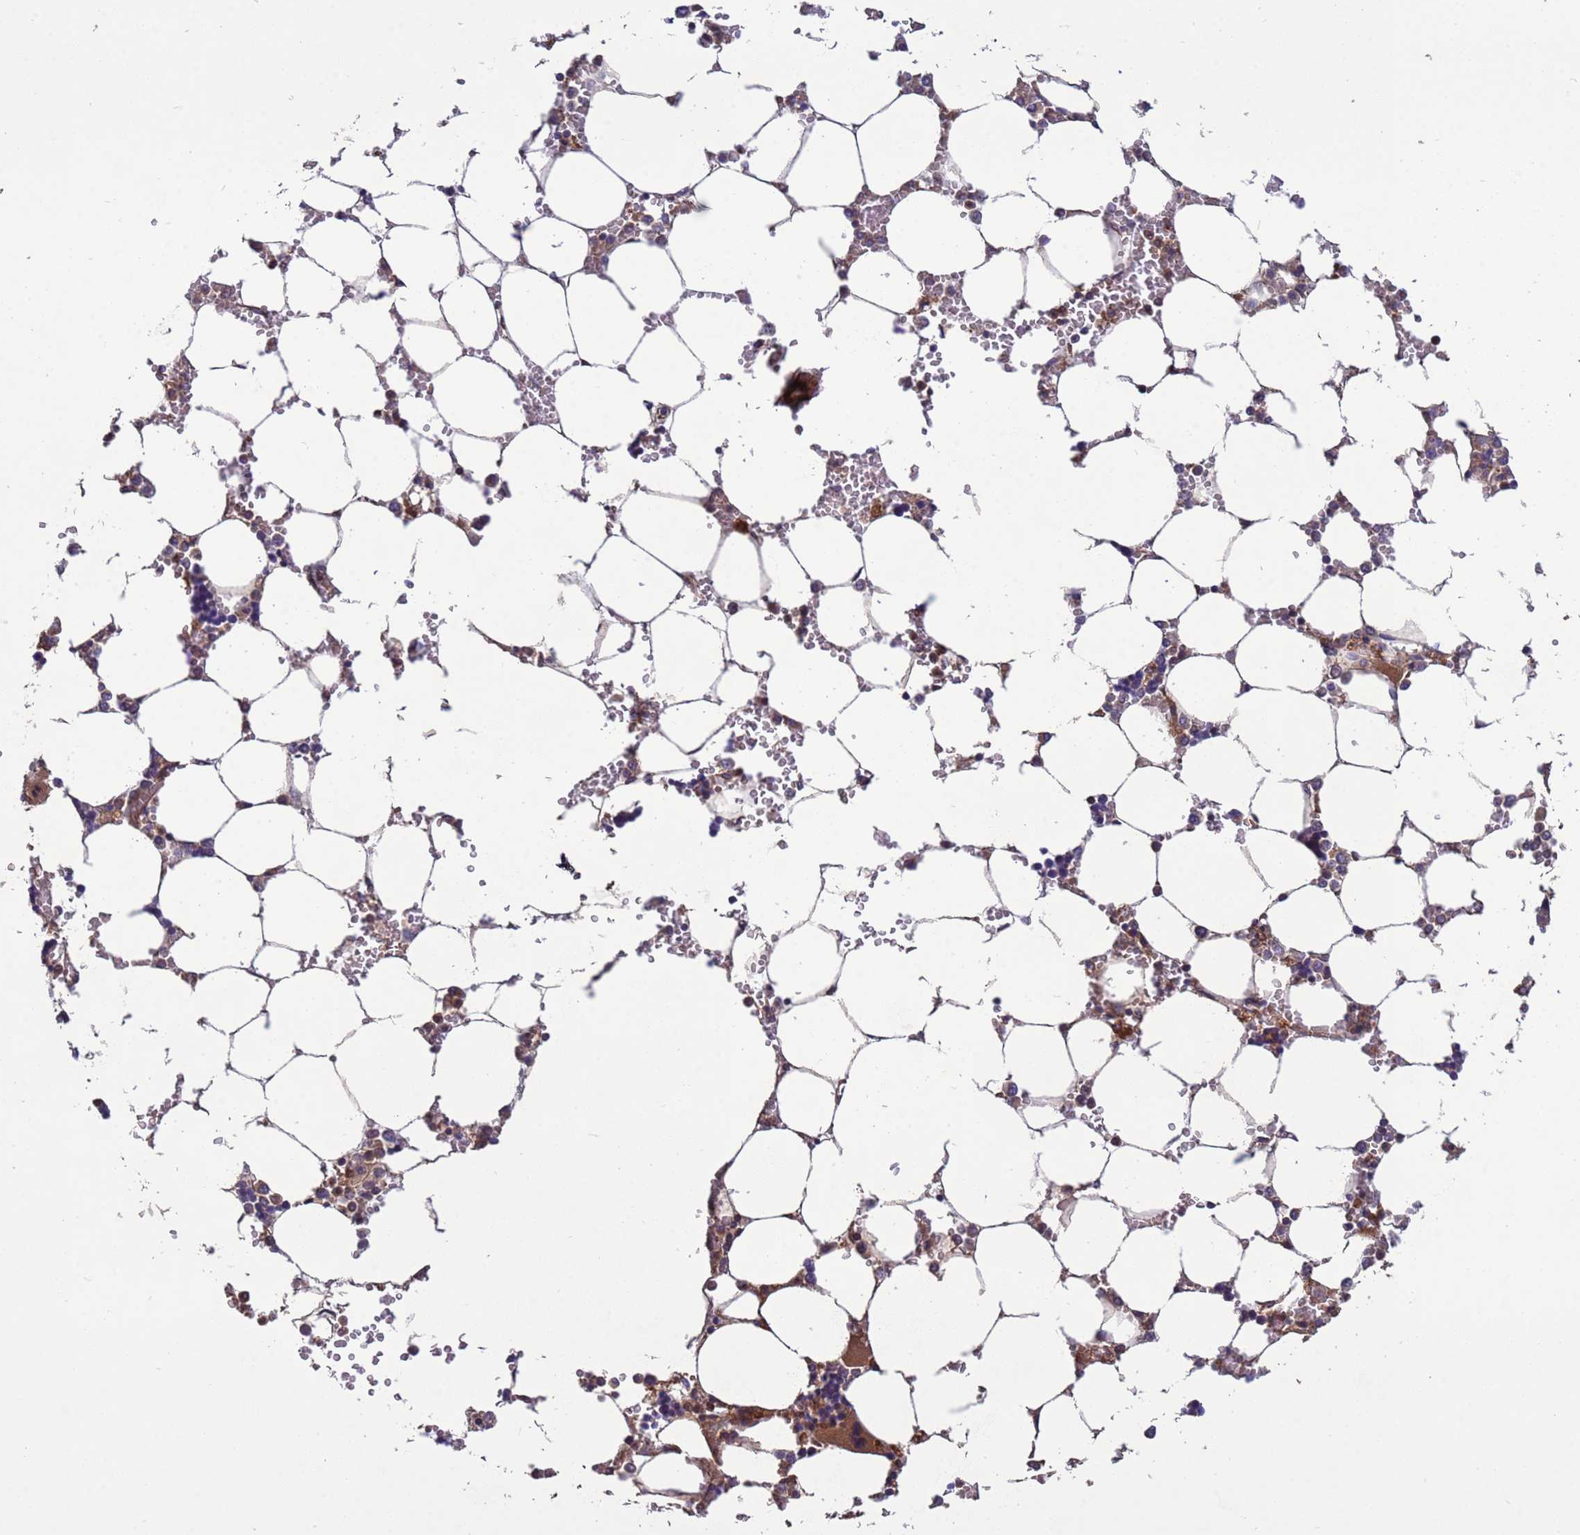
{"staining": {"intensity": "moderate", "quantity": "25%-75%", "location": "cytoplasmic/membranous"}, "tissue": "bone marrow", "cell_type": "Hematopoietic cells", "image_type": "normal", "snomed": [{"axis": "morphology", "description": "Normal tissue, NOS"}, {"axis": "topography", "description": "Bone marrow"}], "caption": "Immunohistochemical staining of unremarkable human bone marrow shows 25%-75% levels of moderate cytoplasmic/membranous protein staining in about 25%-75% of hematopoietic cells.", "gene": "RAB10", "patient": {"sex": "male", "age": 64}}